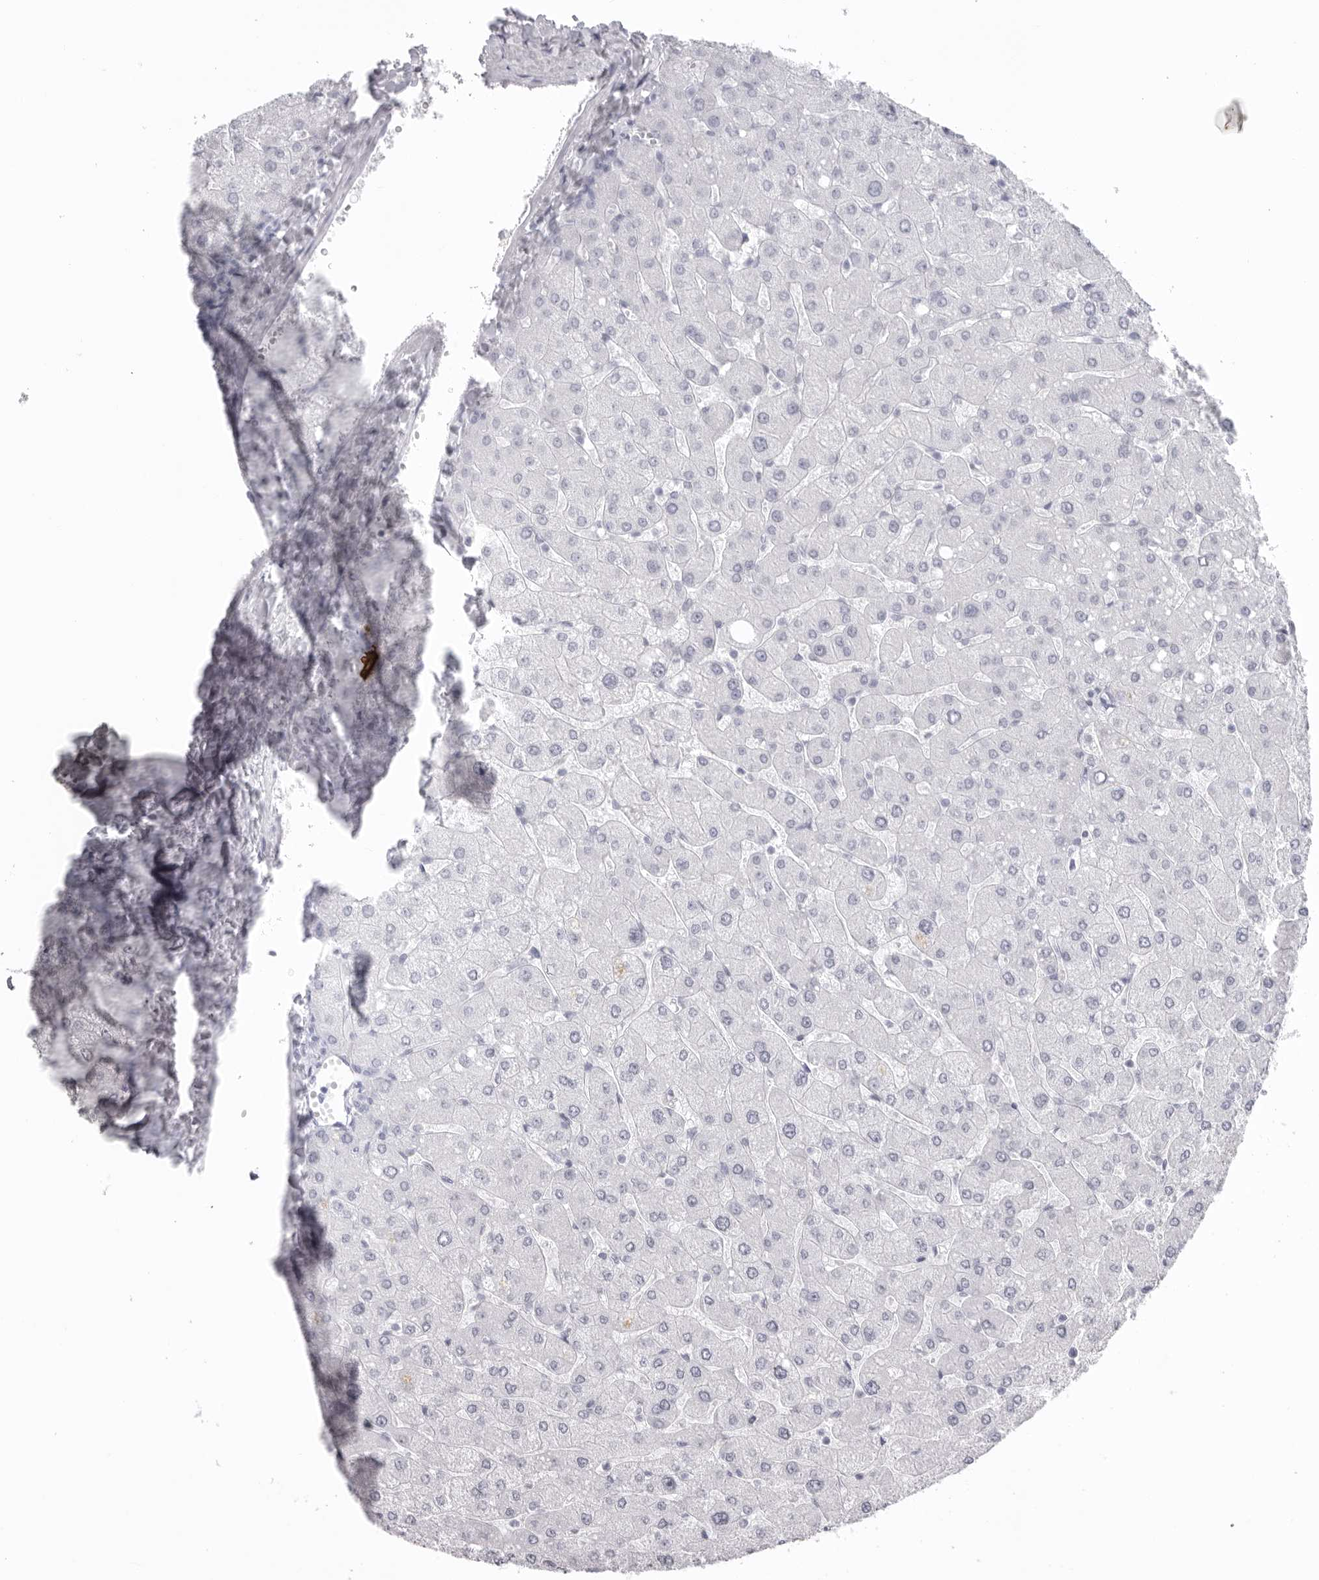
{"staining": {"intensity": "negative", "quantity": "none", "location": "none"}, "tissue": "liver", "cell_type": "Cholangiocytes", "image_type": "normal", "snomed": [{"axis": "morphology", "description": "Normal tissue, NOS"}, {"axis": "topography", "description": "Liver"}], "caption": "Cholangiocytes are negative for brown protein staining in unremarkable liver. (Brightfield microscopy of DAB (3,3'-diaminobenzidine) immunohistochemistry at high magnification).", "gene": "KLK9", "patient": {"sex": "male", "age": 55}}